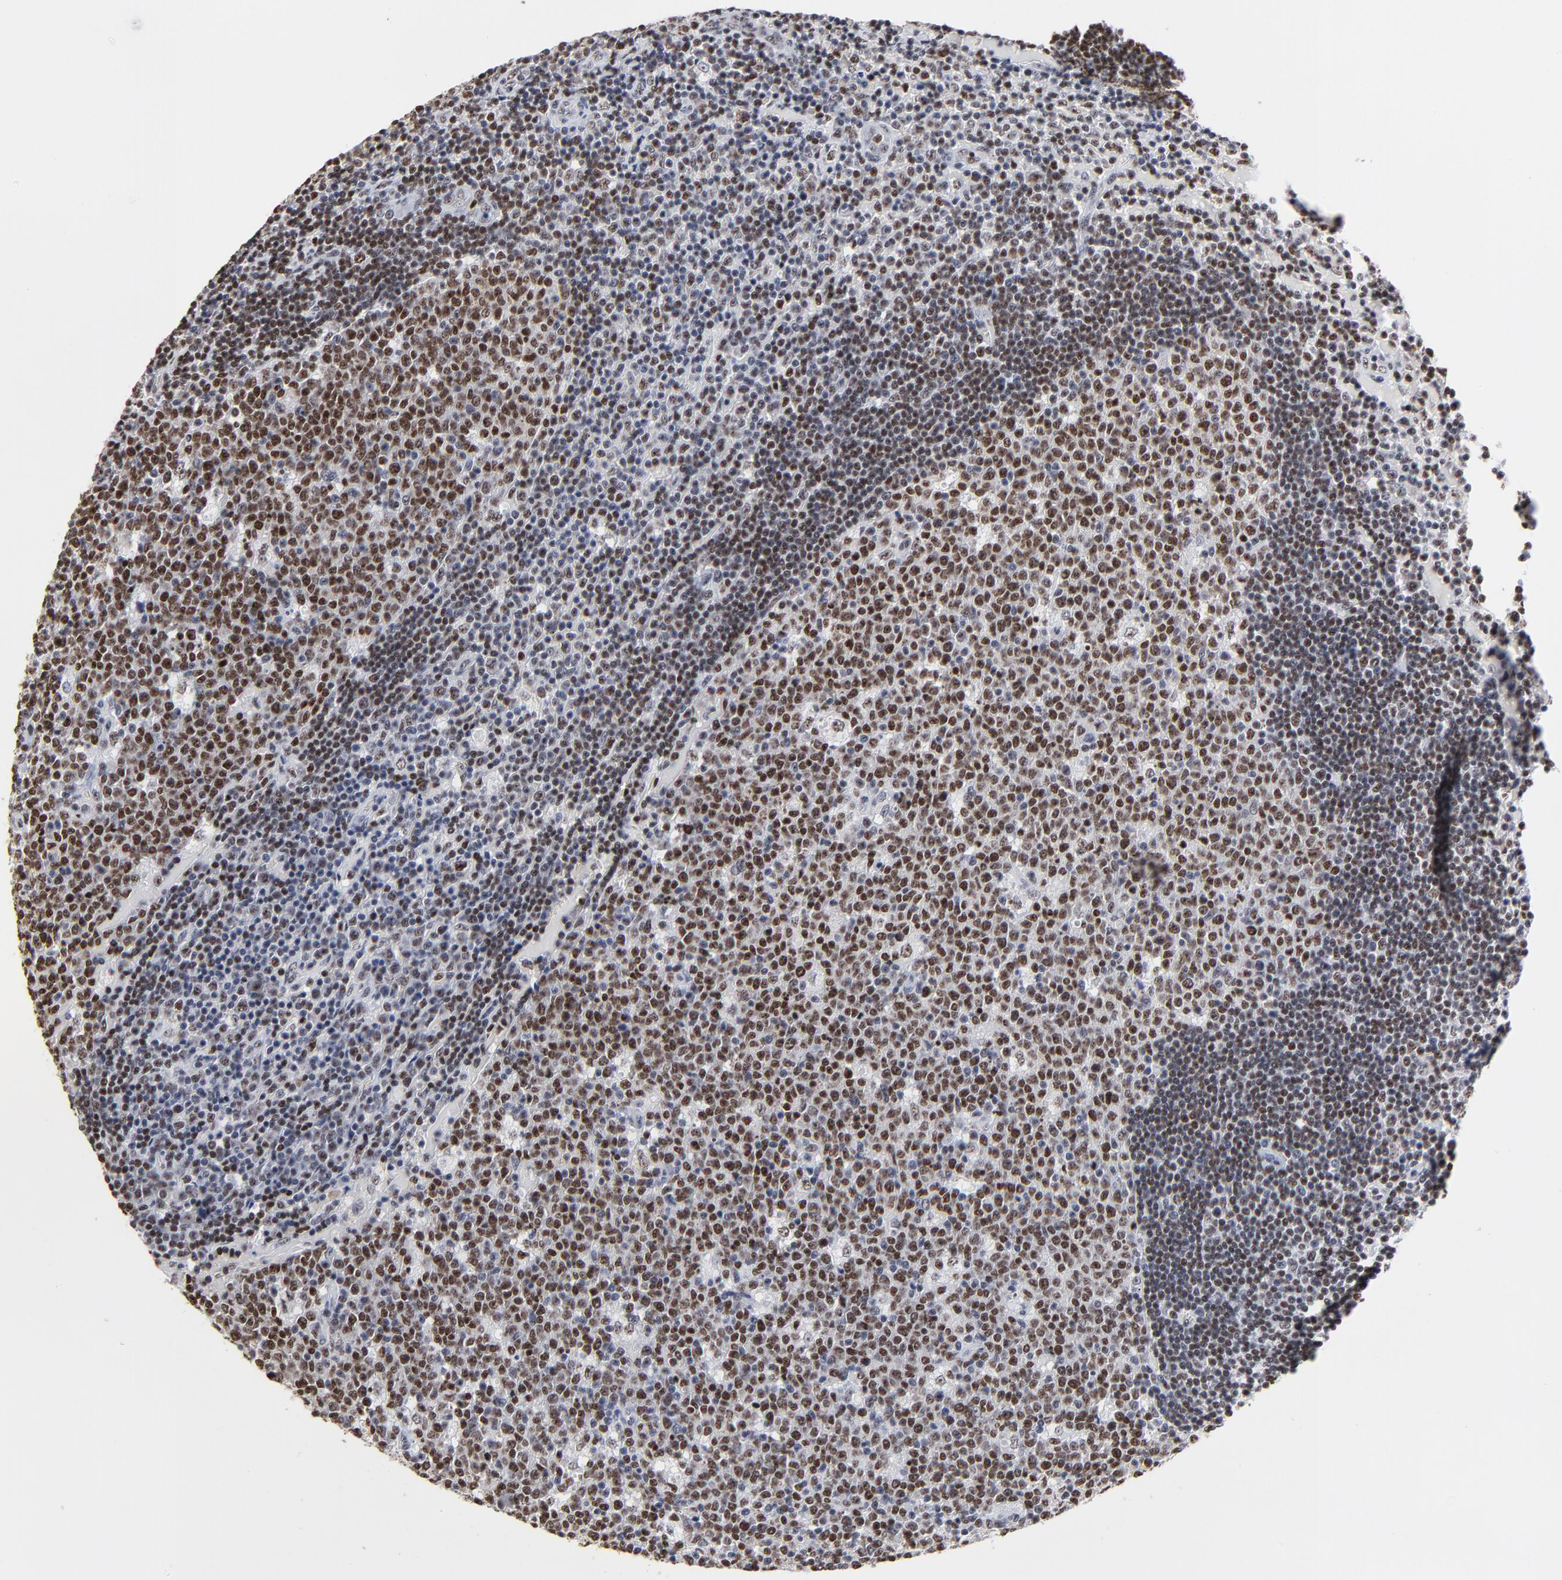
{"staining": {"intensity": "strong", "quantity": "25%-75%", "location": "nuclear"}, "tissue": "lymph node", "cell_type": "Germinal center cells", "image_type": "normal", "snomed": [{"axis": "morphology", "description": "Normal tissue, NOS"}, {"axis": "topography", "description": "Lymph node"}, {"axis": "topography", "description": "Salivary gland"}], "caption": "Immunohistochemical staining of normal human lymph node displays high levels of strong nuclear positivity in approximately 25%-75% of germinal center cells.", "gene": "MBD4", "patient": {"sex": "male", "age": 8}}